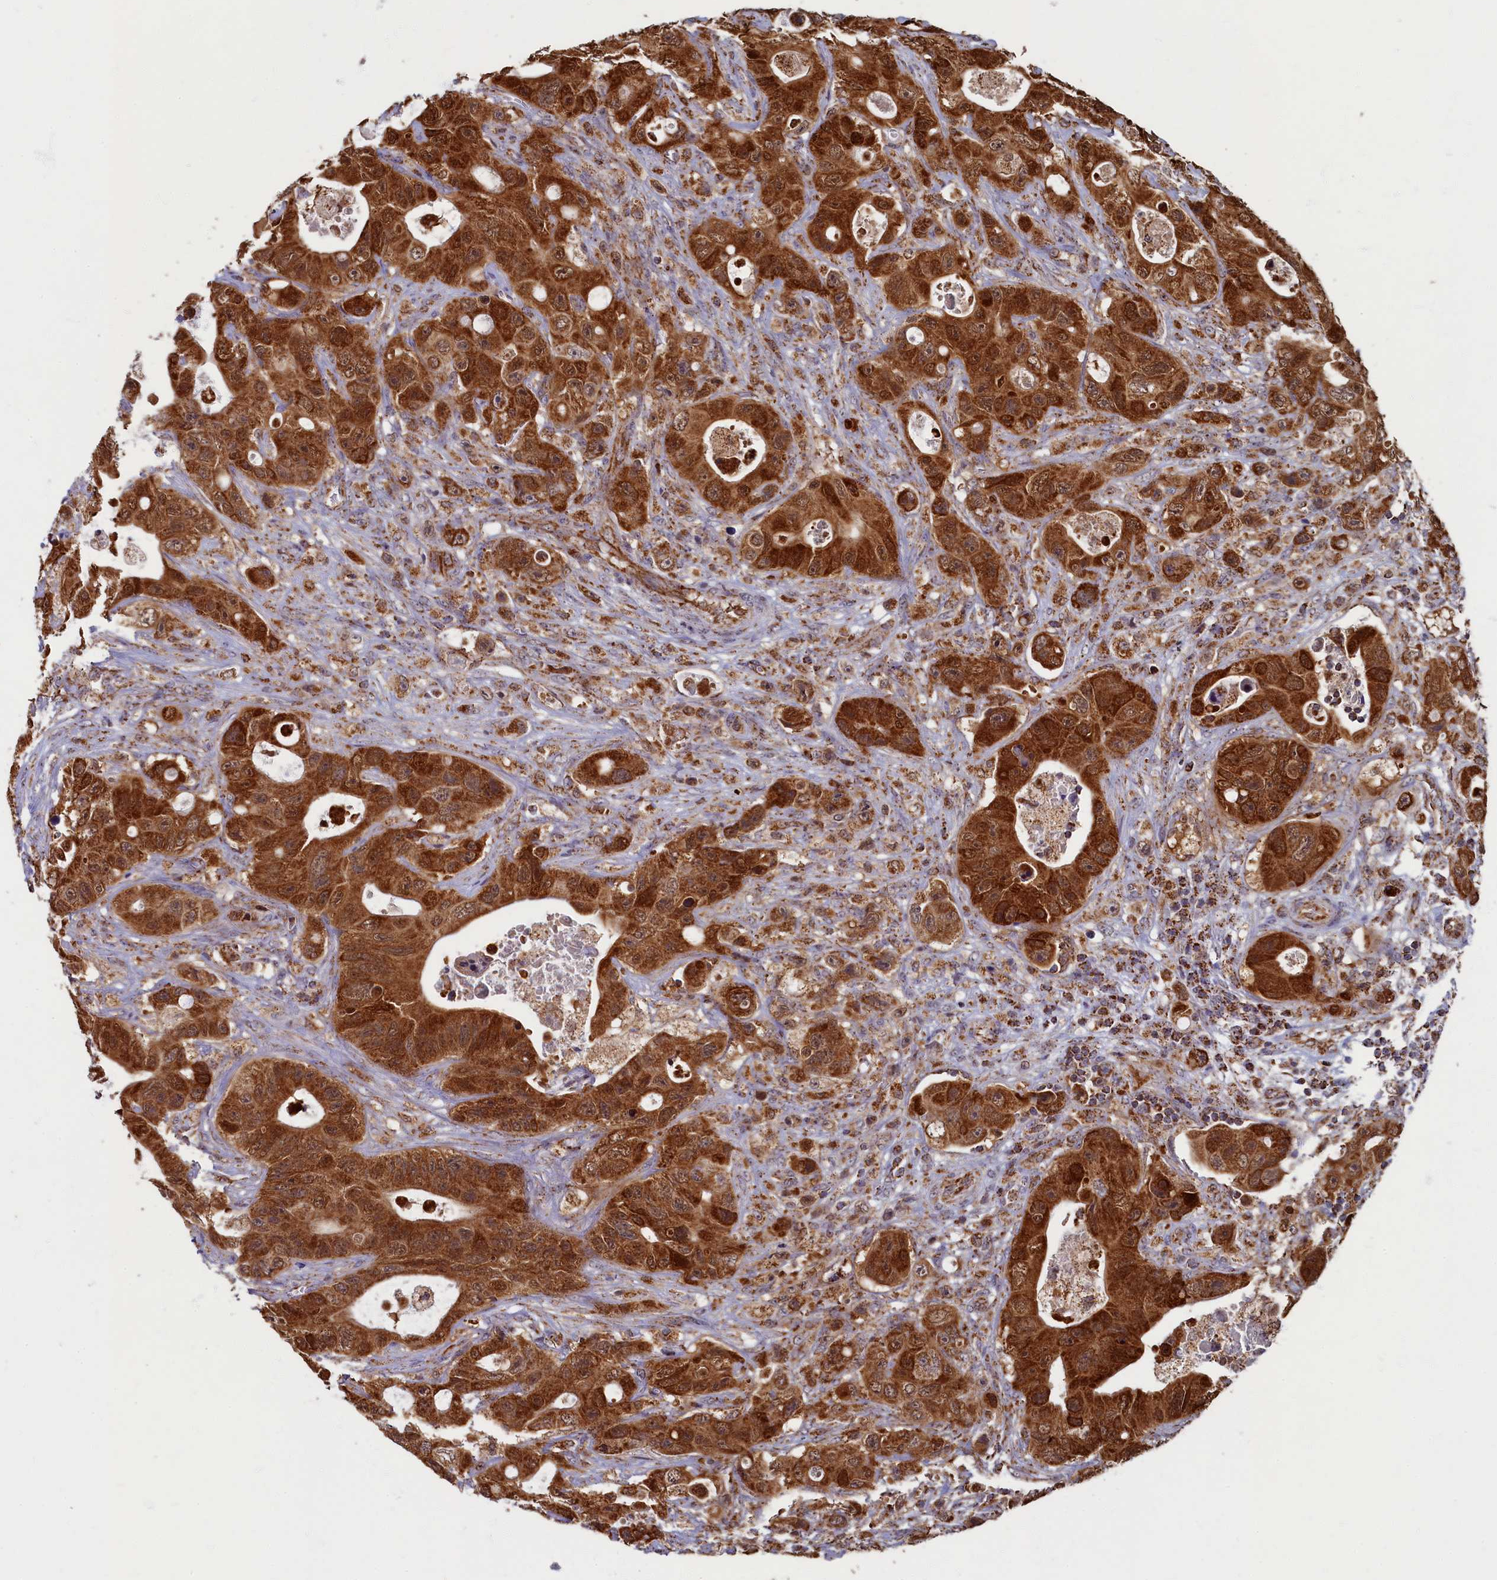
{"staining": {"intensity": "strong", "quantity": ">75%", "location": "cytoplasmic/membranous"}, "tissue": "colorectal cancer", "cell_type": "Tumor cells", "image_type": "cancer", "snomed": [{"axis": "morphology", "description": "Adenocarcinoma, NOS"}, {"axis": "topography", "description": "Colon"}], "caption": "The image exhibits immunohistochemical staining of colorectal cancer (adenocarcinoma). There is strong cytoplasmic/membranous staining is seen in about >75% of tumor cells. Immunohistochemistry stains the protein in brown and the nuclei are stained blue.", "gene": "SPR", "patient": {"sex": "female", "age": 46}}